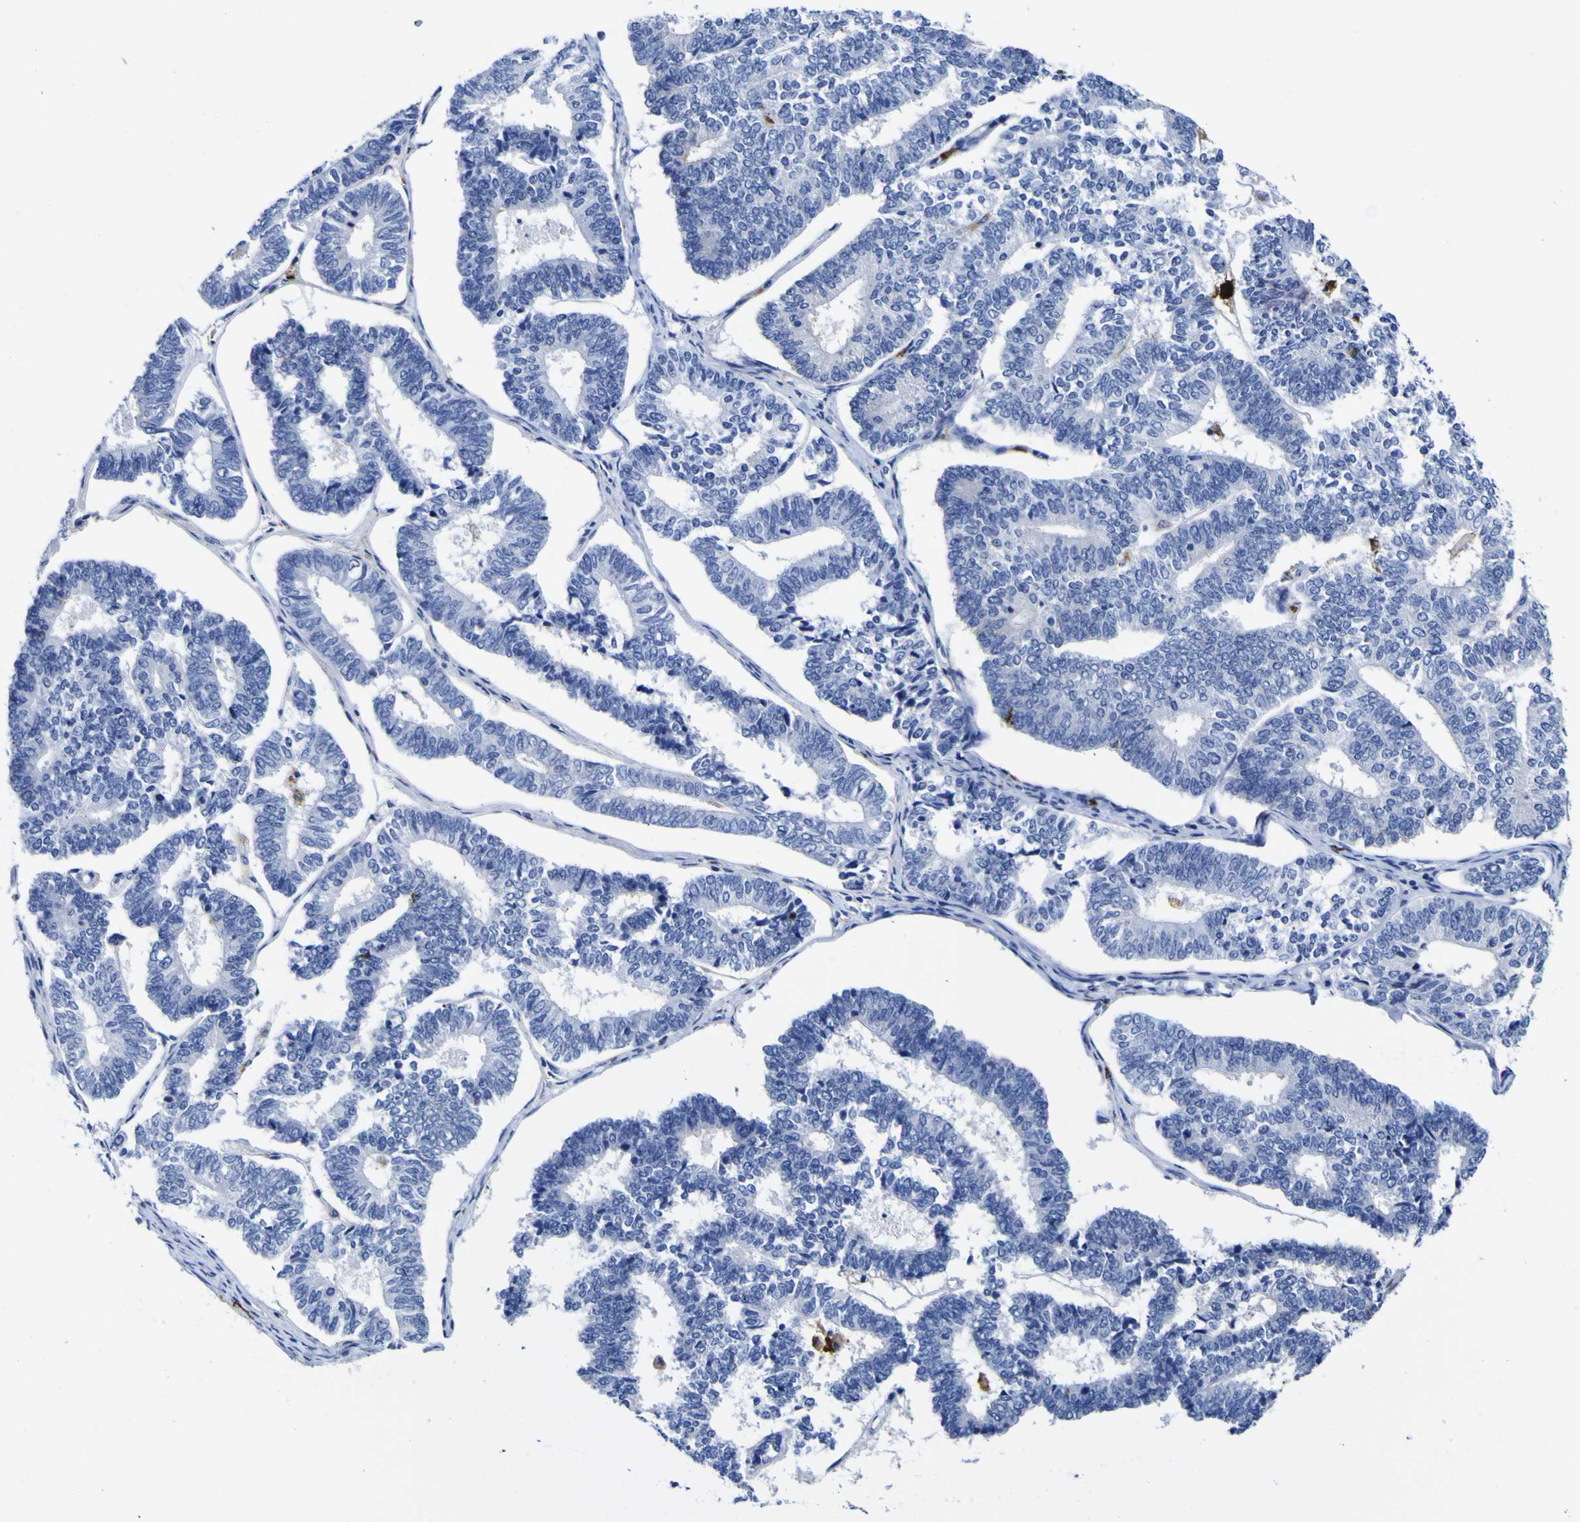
{"staining": {"intensity": "negative", "quantity": "none", "location": "none"}, "tissue": "endometrial cancer", "cell_type": "Tumor cells", "image_type": "cancer", "snomed": [{"axis": "morphology", "description": "Adenocarcinoma, NOS"}, {"axis": "topography", "description": "Endometrium"}], "caption": "Protein analysis of endometrial cancer displays no significant expression in tumor cells.", "gene": "HLA-DQA1", "patient": {"sex": "female", "age": 70}}